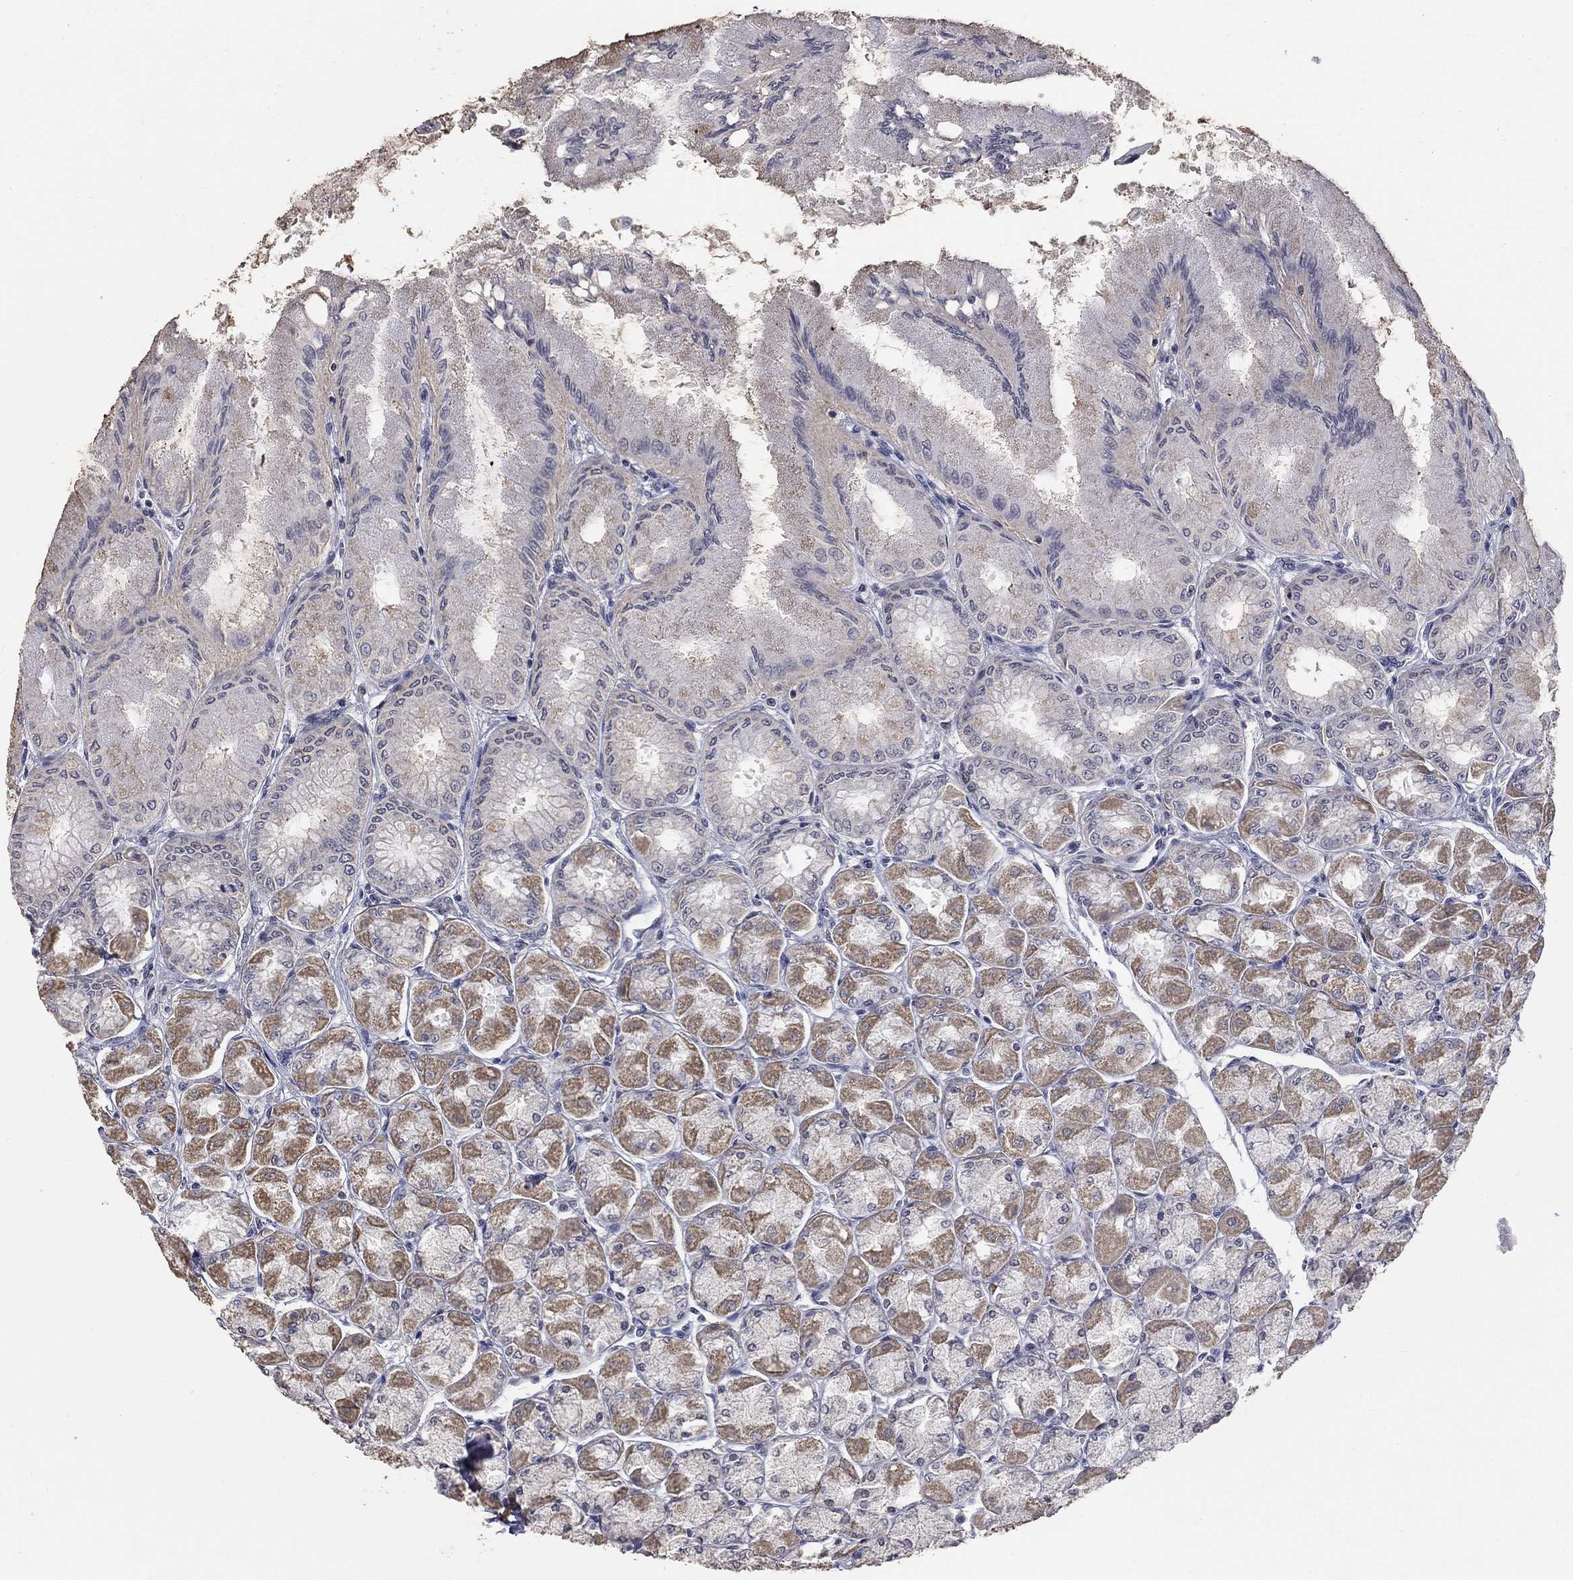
{"staining": {"intensity": "weak", "quantity": "25%-75%", "location": "cytoplasmic/membranous"}, "tissue": "stomach", "cell_type": "Glandular cells", "image_type": "normal", "snomed": [{"axis": "morphology", "description": "Normal tissue, NOS"}, {"axis": "topography", "description": "Stomach, upper"}], "caption": "Brown immunohistochemical staining in unremarkable human stomach demonstrates weak cytoplasmic/membranous expression in about 25%-75% of glandular cells.", "gene": "SPATA33", "patient": {"sex": "male", "age": 60}}